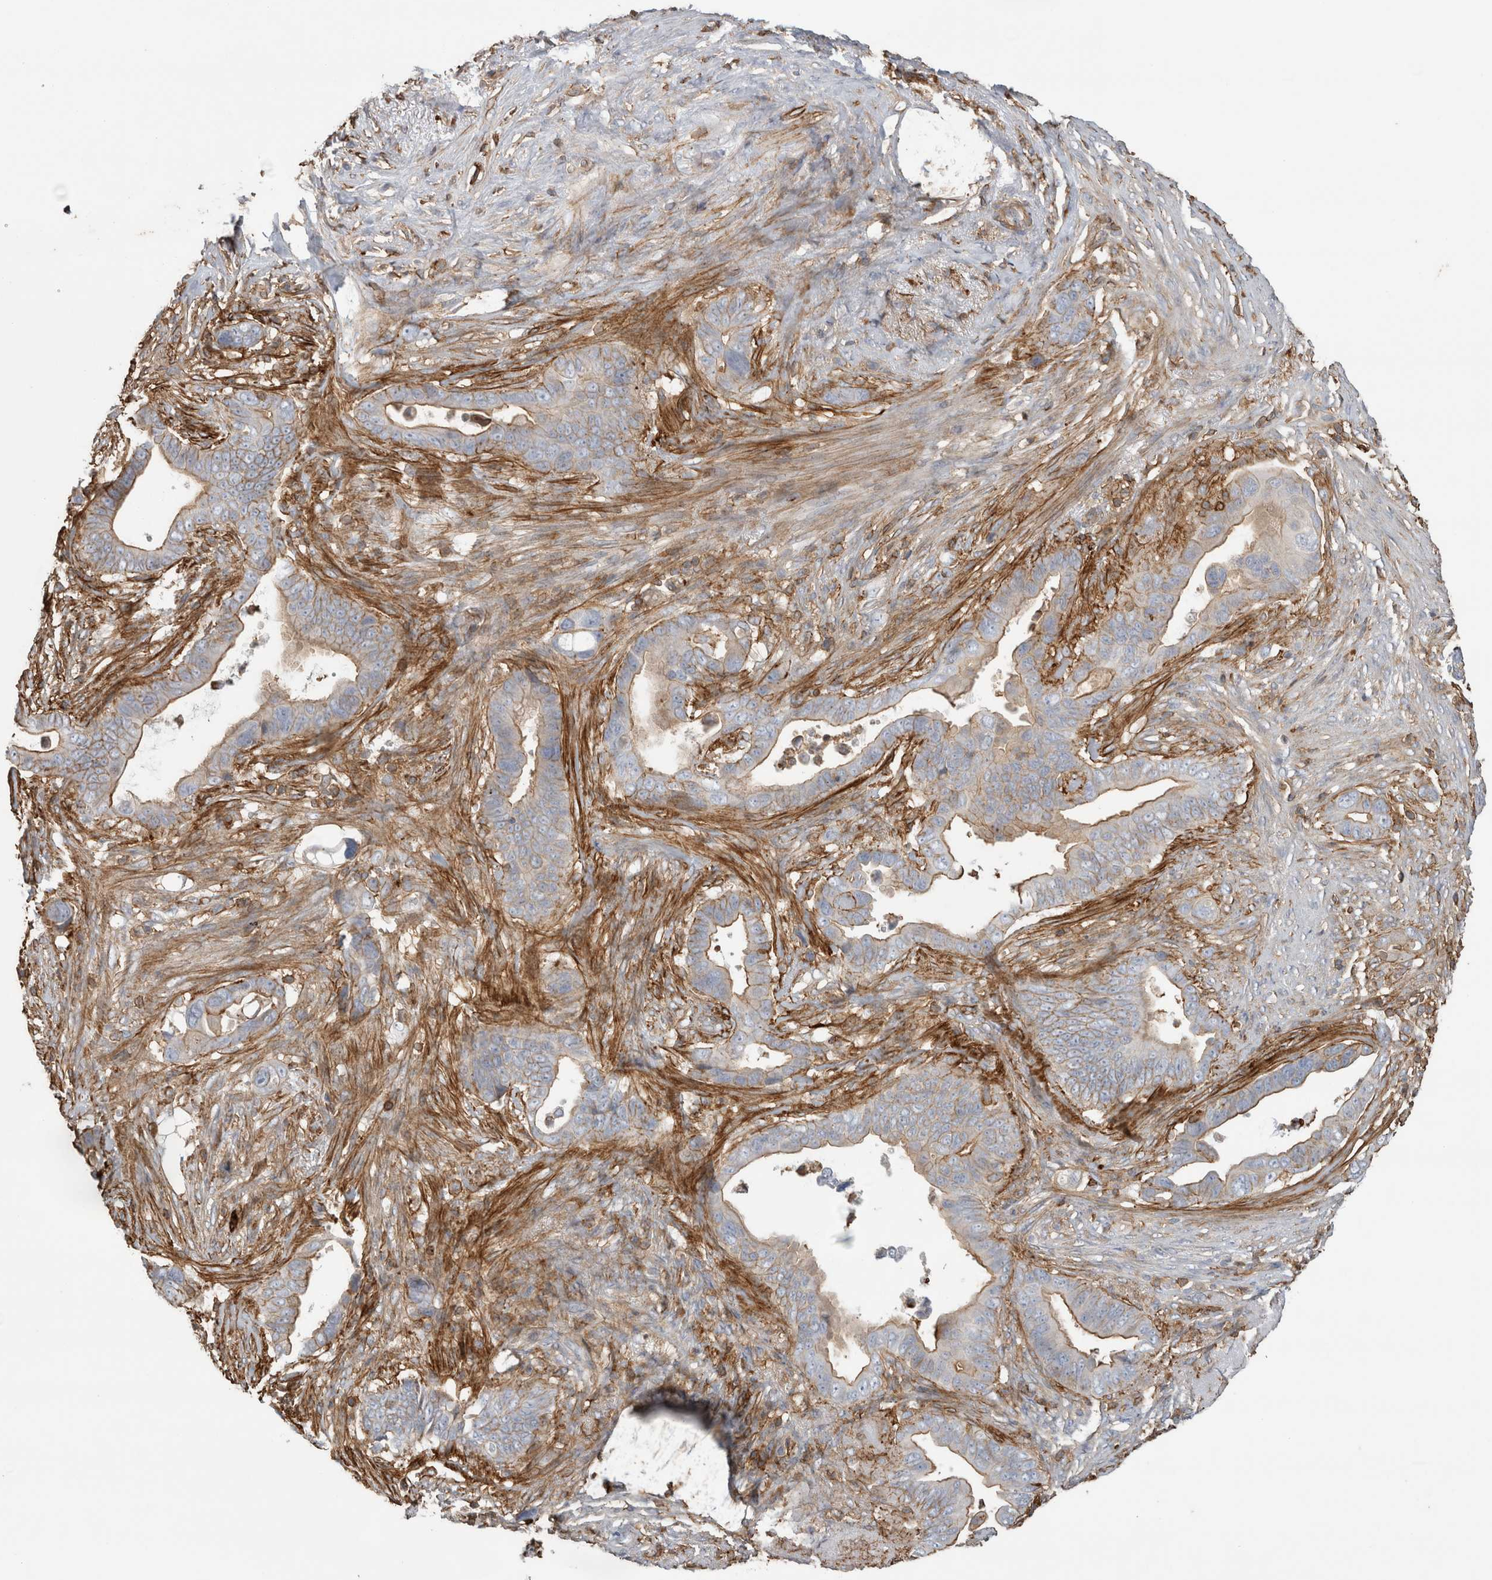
{"staining": {"intensity": "moderate", "quantity": "25%-75%", "location": "cytoplasmic/membranous"}, "tissue": "pancreatic cancer", "cell_type": "Tumor cells", "image_type": "cancer", "snomed": [{"axis": "morphology", "description": "Adenocarcinoma, NOS"}, {"axis": "topography", "description": "Pancreas"}], "caption": "Immunohistochemistry photomicrograph of neoplastic tissue: pancreatic adenocarcinoma stained using immunohistochemistry (IHC) displays medium levels of moderate protein expression localized specifically in the cytoplasmic/membranous of tumor cells, appearing as a cytoplasmic/membranous brown color.", "gene": "GPER1", "patient": {"sex": "female", "age": 72}}